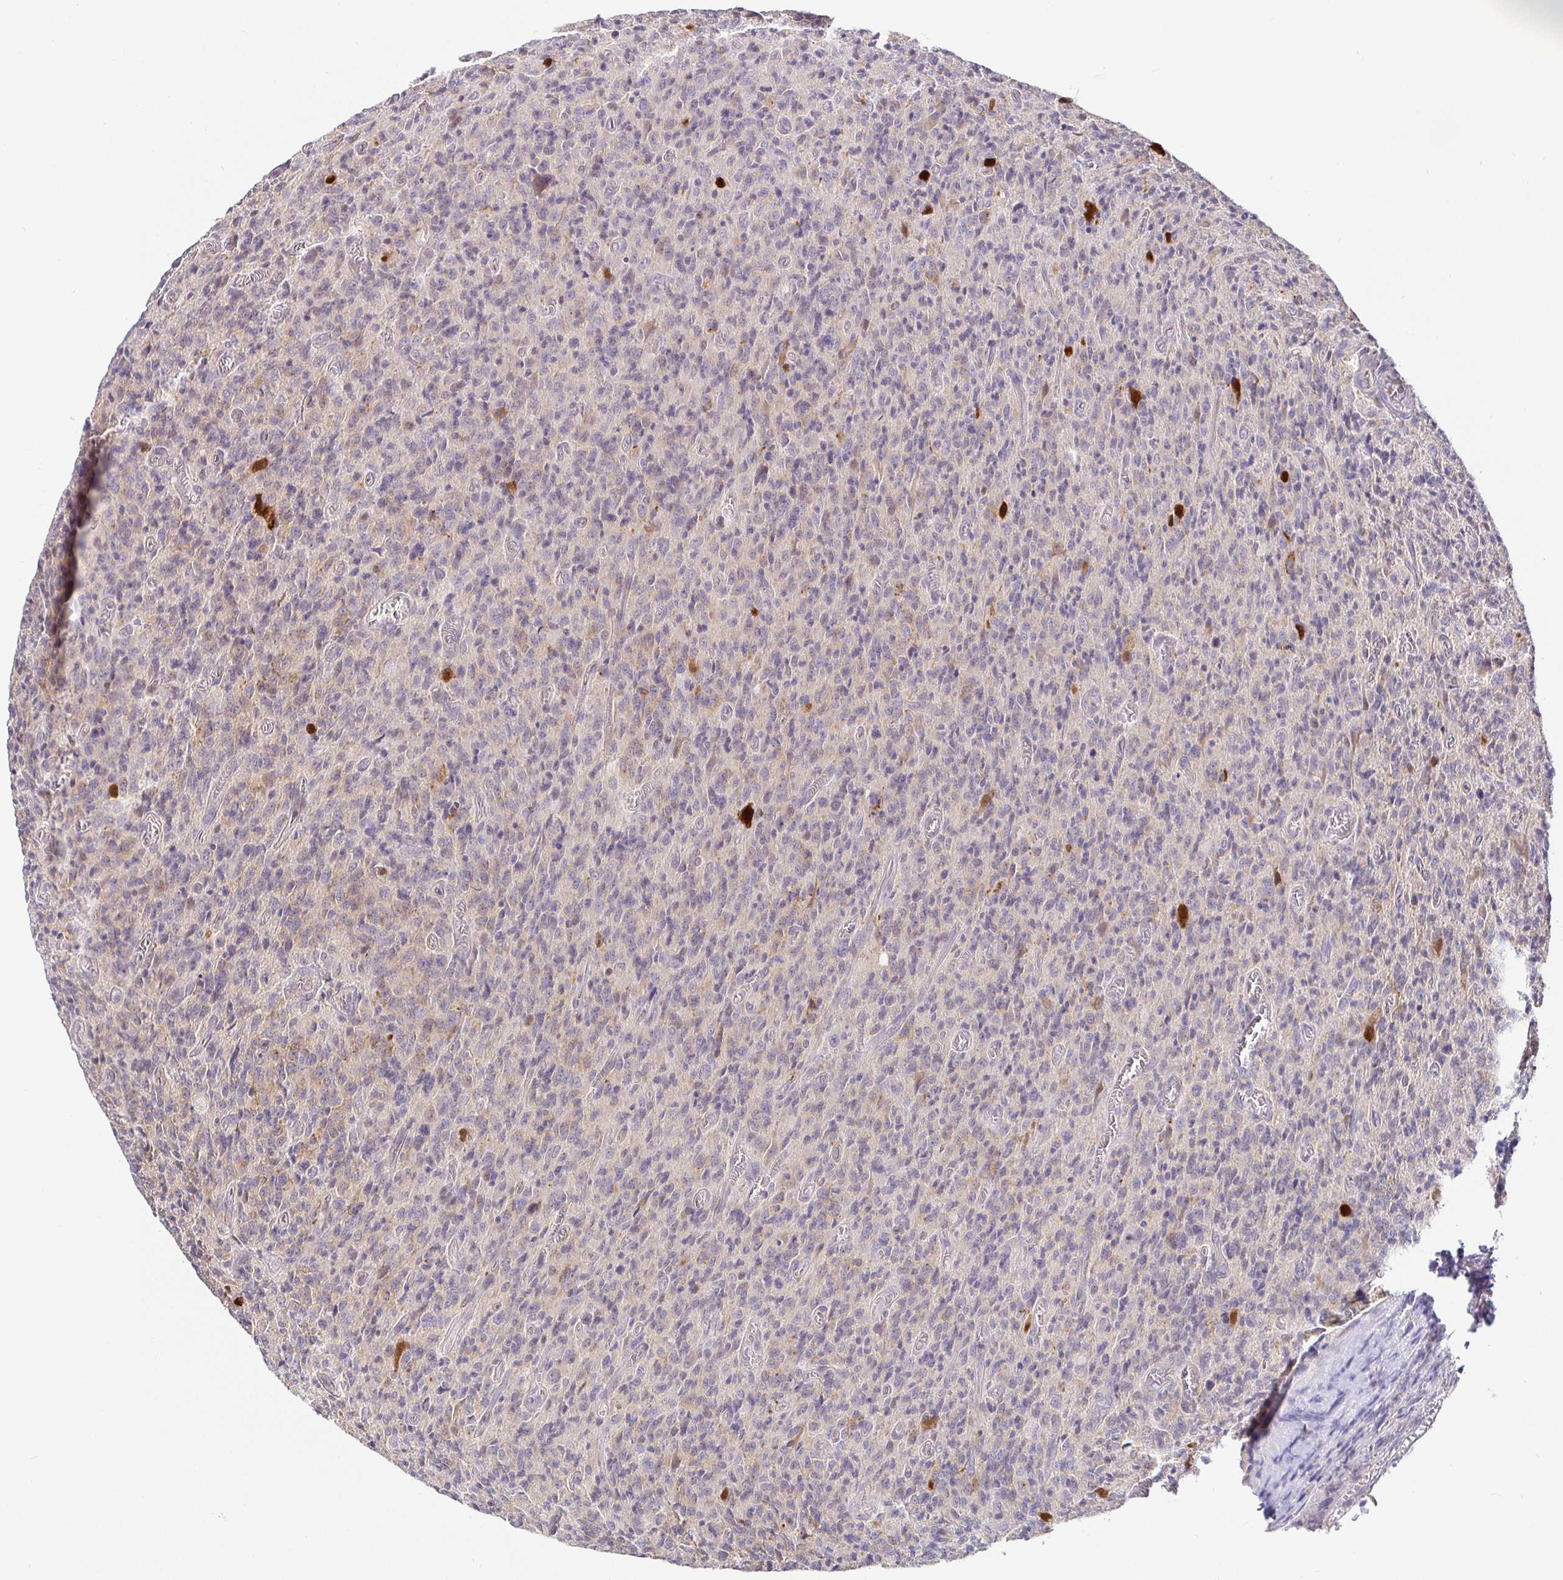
{"staining": {"intensity": "negative", "quantity": "none", "location": "none"}, "tissue": "glioma", "cell_type": "Tumor cells", "image_type": "cancer", "snomed": [{"axis": "morphology", "description": "Glioma, malignant, High grade"}, {"axis": "topography", "description": "Brain"}], "caption": "The micrograph exhibits no significant staining in tumor cells of glioma.", "gene": "SATB1", "patient": {"sex": "male", "age": 76}}